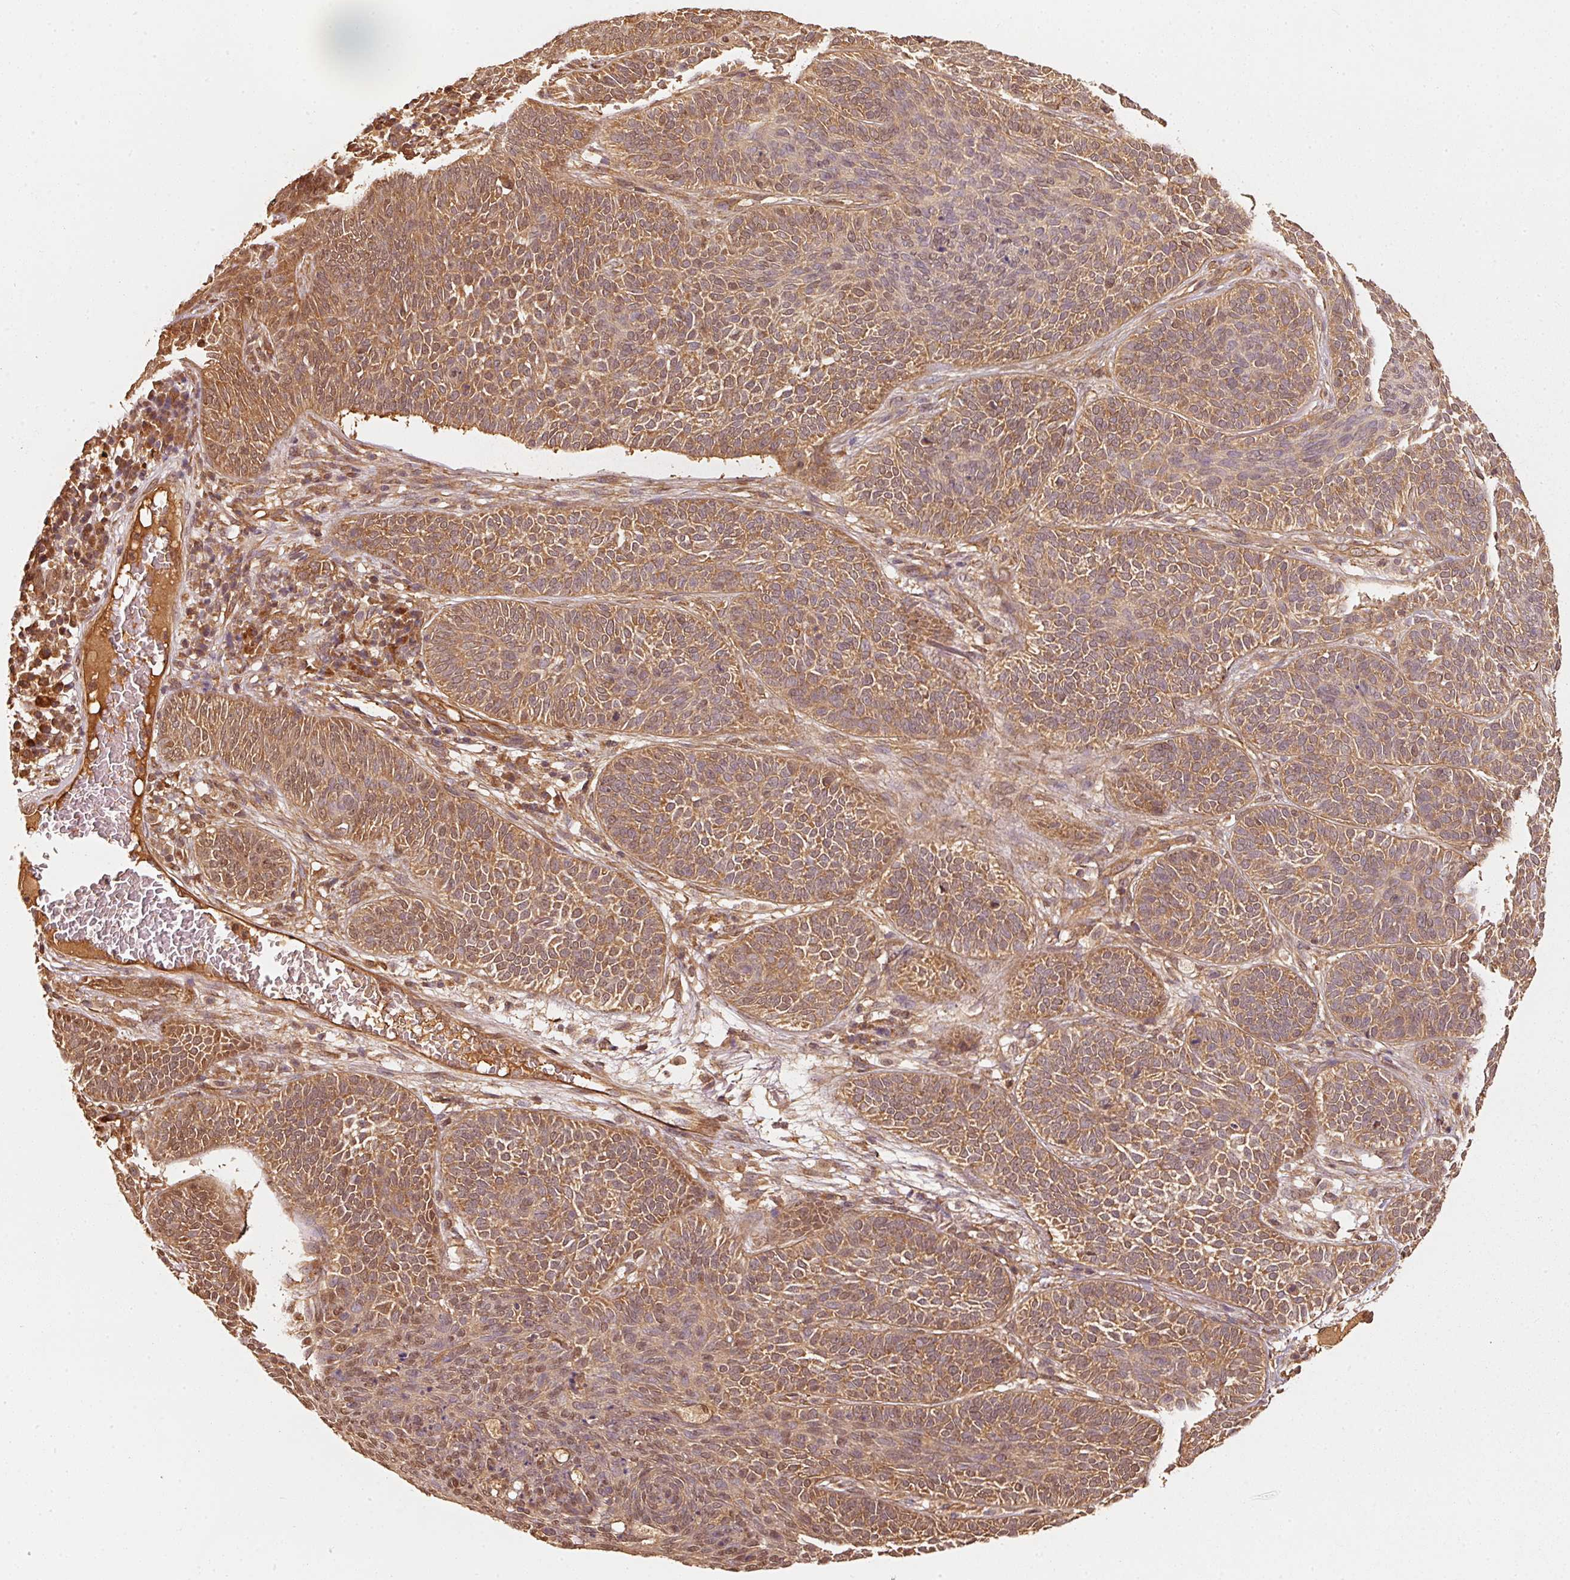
{"staining": {"intensity": "moderate", "quantity": ">75%", "location": "cytoplasmic/membranous,nuclear"}, "tissue": "skin cancer", "cell_type": "Tumor cells", "image_type": "cancer", "snomed": [{"axis": "morphology", "description": "Basal cell carcinoma"}, {"axis": "topography", "description": "Skin"}], "caption": "Tumor cells display medium levels of moderate cytoplasmic/membranous and nuclear expression in about >75% of cells in human skin cancer (basal cell carcinoma).", "gene": "STAU1", "patient": {"sex": "male", "age": 85}}